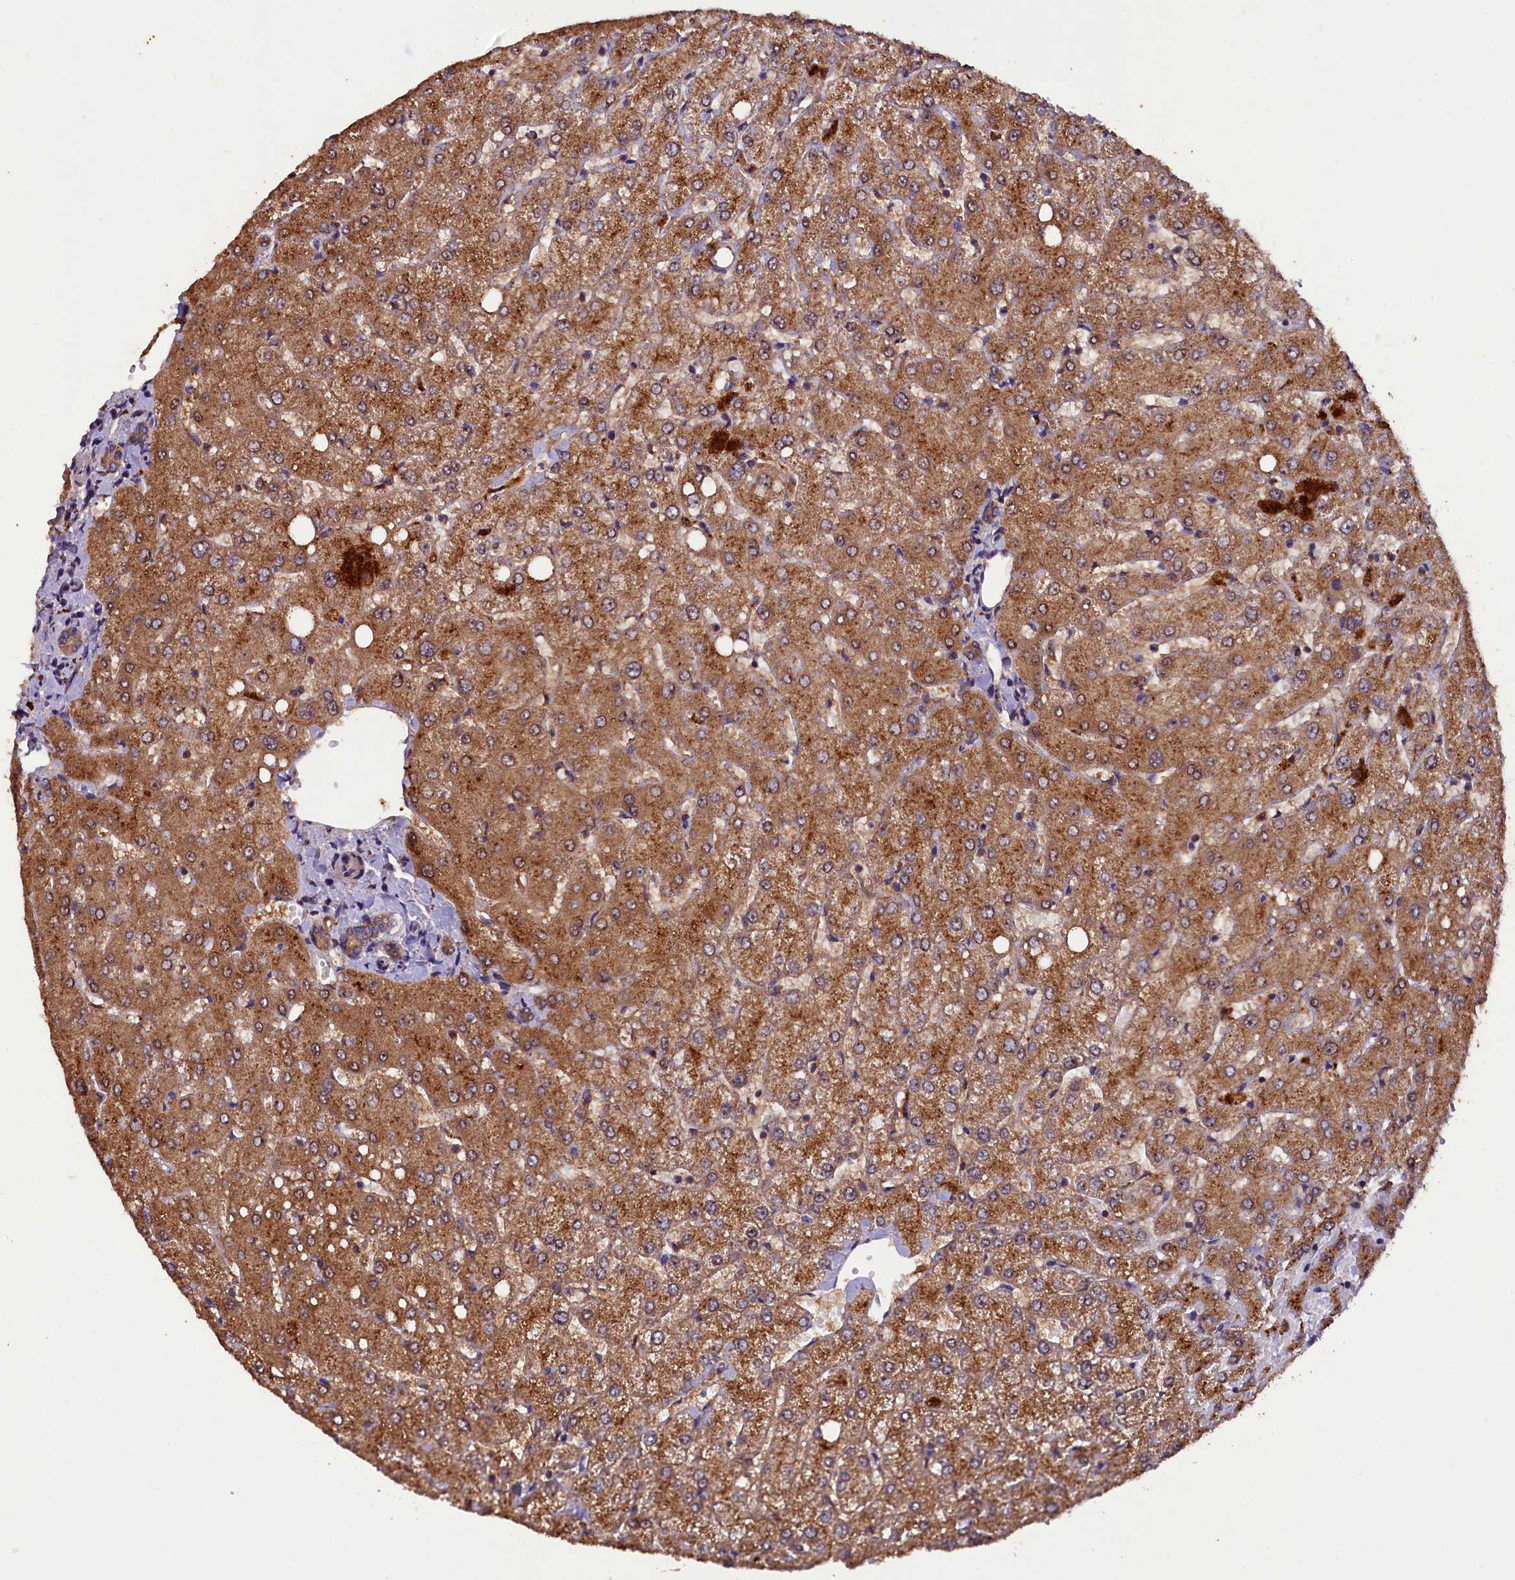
{"staining": {"intensity": "moderate", "quantity": ">75%", "location": "cytoplasmic/membranous"}, "tissue": "liver", "cell_type": "Cholangiocytes", "image_type": "normal", "snomed": [{"axis": "morphology", "description": "Normal tissue, NOS"}, {"axis": "topography", "description": "Liver"}], "caption": "Immunohistochemical staining of unremarkable human liver displays moderate cytoplasmic/membranous protein staining in about >75% of cholangiocytes. (brown staining indicates protein expression, while blue staining denotes nuclei).", "gene": "PLXNB1", "patient": {"sex": "female", "age": 54}}